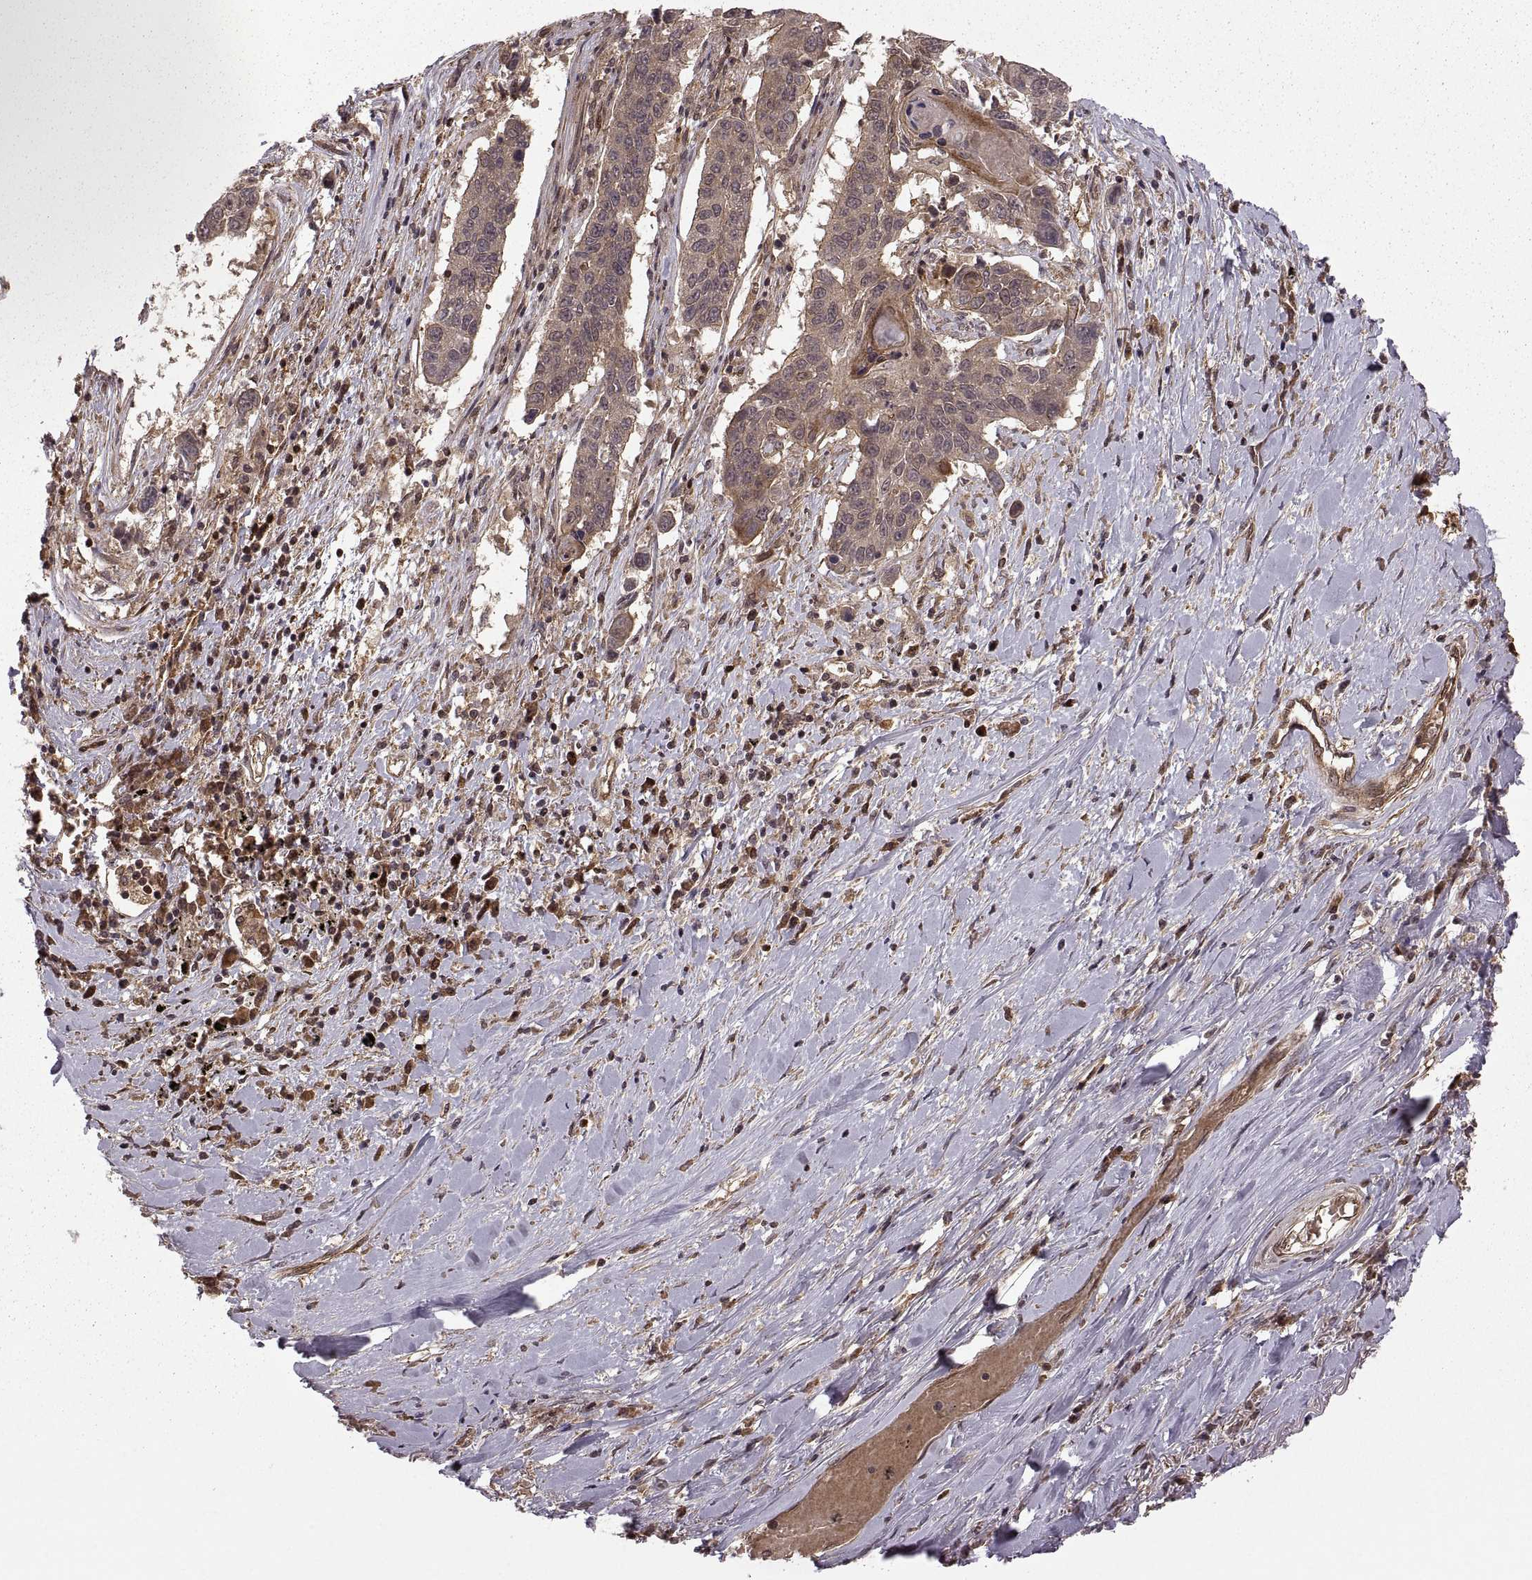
{"staining": {"intensity": "moderate", "quantity": ">75%", "location": "cytoplasmic/membranous"}, "tissue": "lung cancer", "cell_type": "Tumor cells", "image_type": "cancer", "snomed": [{"axis": "morphology", "description": "Squamous cell carcinoma, NOS"}, {"axis": "topography", "description": "Lung"}], "caption": "Lung cancer was stained to show a protein in brown. There is medium levels of moderate cytoplasmic/membranous expression in approximately >75% of tumor cells.", "gene": "DEDD", "patient": {"sex": "male", "age": 73}}